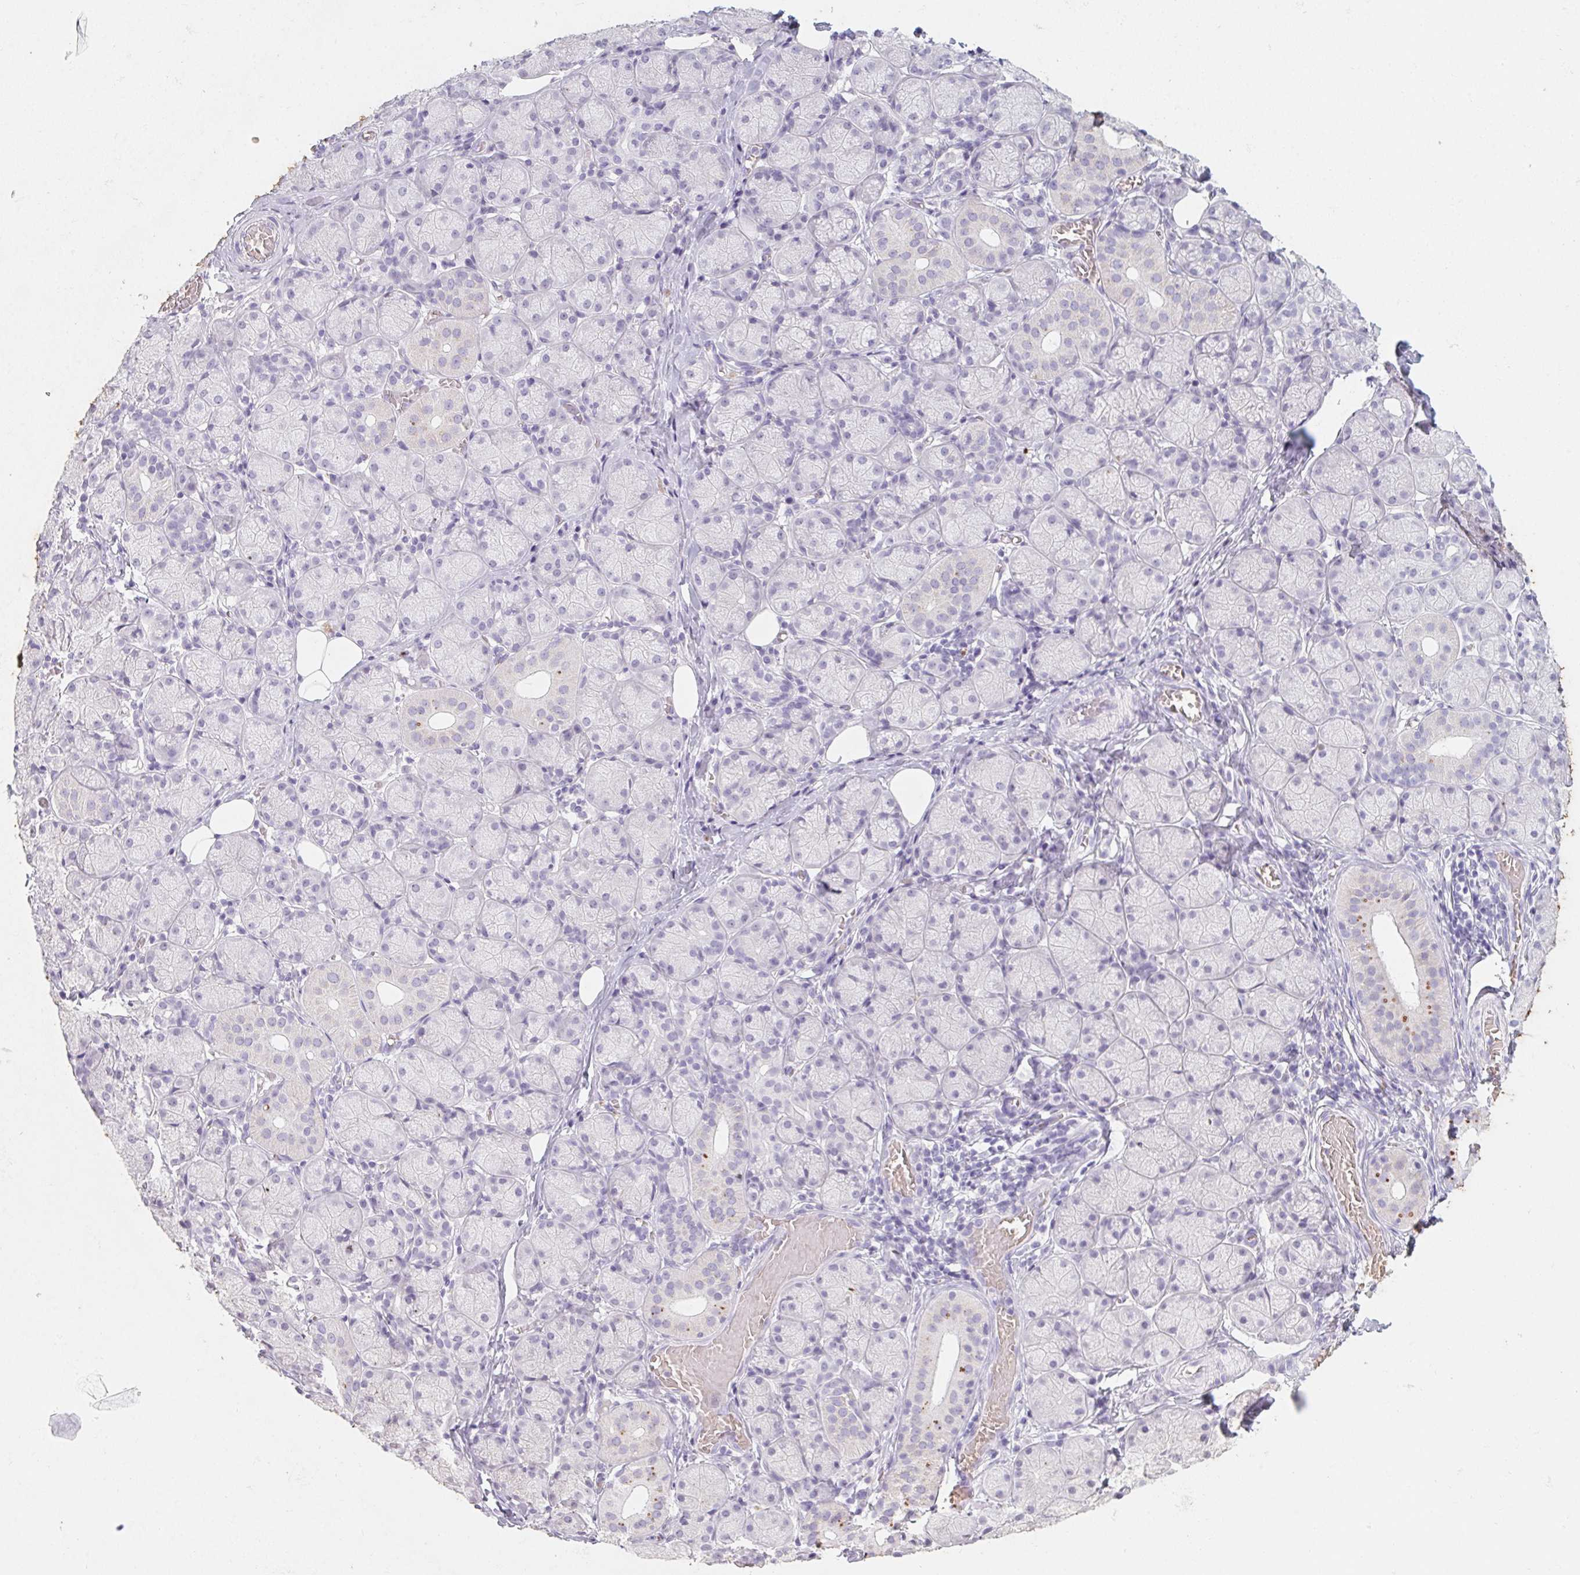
{"staining": {"intensity": "negative", "quantity": "none", "location": "none"}, "tissue": "salivary gland", "cell_type": "Glandular cells", "image_type": "normal", "snomed": [{"axis": "morphology", "description": "Normal tissue, NOS"}, {"axis": "topography", "description": "Salivary gland"}, {"axis": "topography", "description": "Peripheral nerve tissue"}], "caption": "Immunohistochemistry (IHC) of normal human salivary gland exhibits no staining in glandular cells. (Brightfield microscopy of DAB immunohistochemistry at high magnification).", "gene": "DCD", "patient": {"sex": "female", "age": 24}}